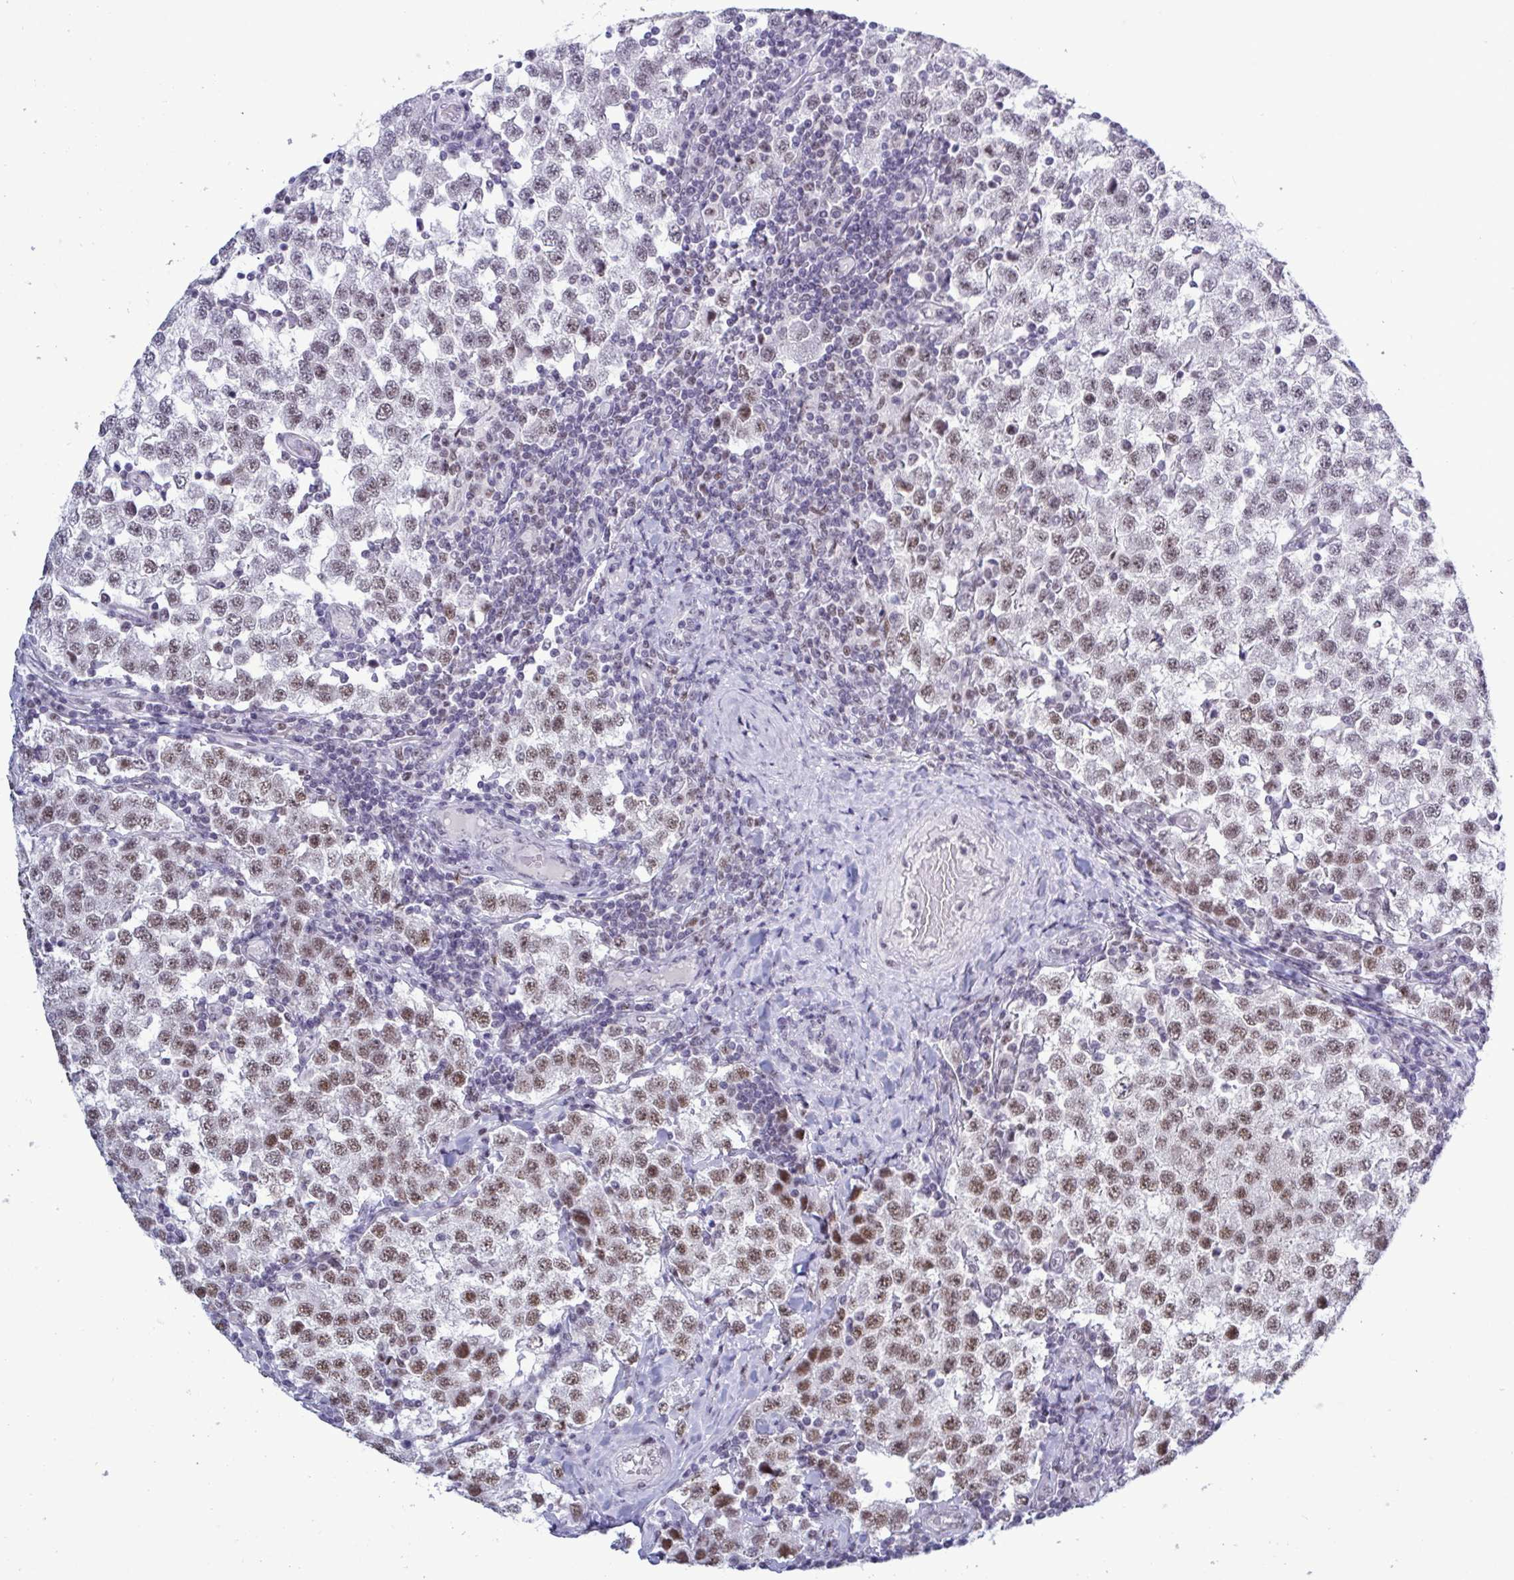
{"staining": {"intensity": "moderate", "quantity": ">75%", "location": "nuclear"}, "tissue": "testis cancer", "cell_type": "Tumor cells", "image_type": "cancer", "snomed": [{"axis": "morphology", "description": "Seminoma, NOS"}, {"axis": "topography", "description": "Testis"}], "caption": "Immunohistochemistry of seminoma (testis) displays medium levels of moderate nuclear expression in approximately >75% of tumor cells. The staining was performed using DAB (3,3'-diaminobenzidine), with brown indicating positive protein expression. Nuclei are stained blue with hematoxylin.", "gene": "PPP1R10", "patient": {"sex": "male", "age": 34}}